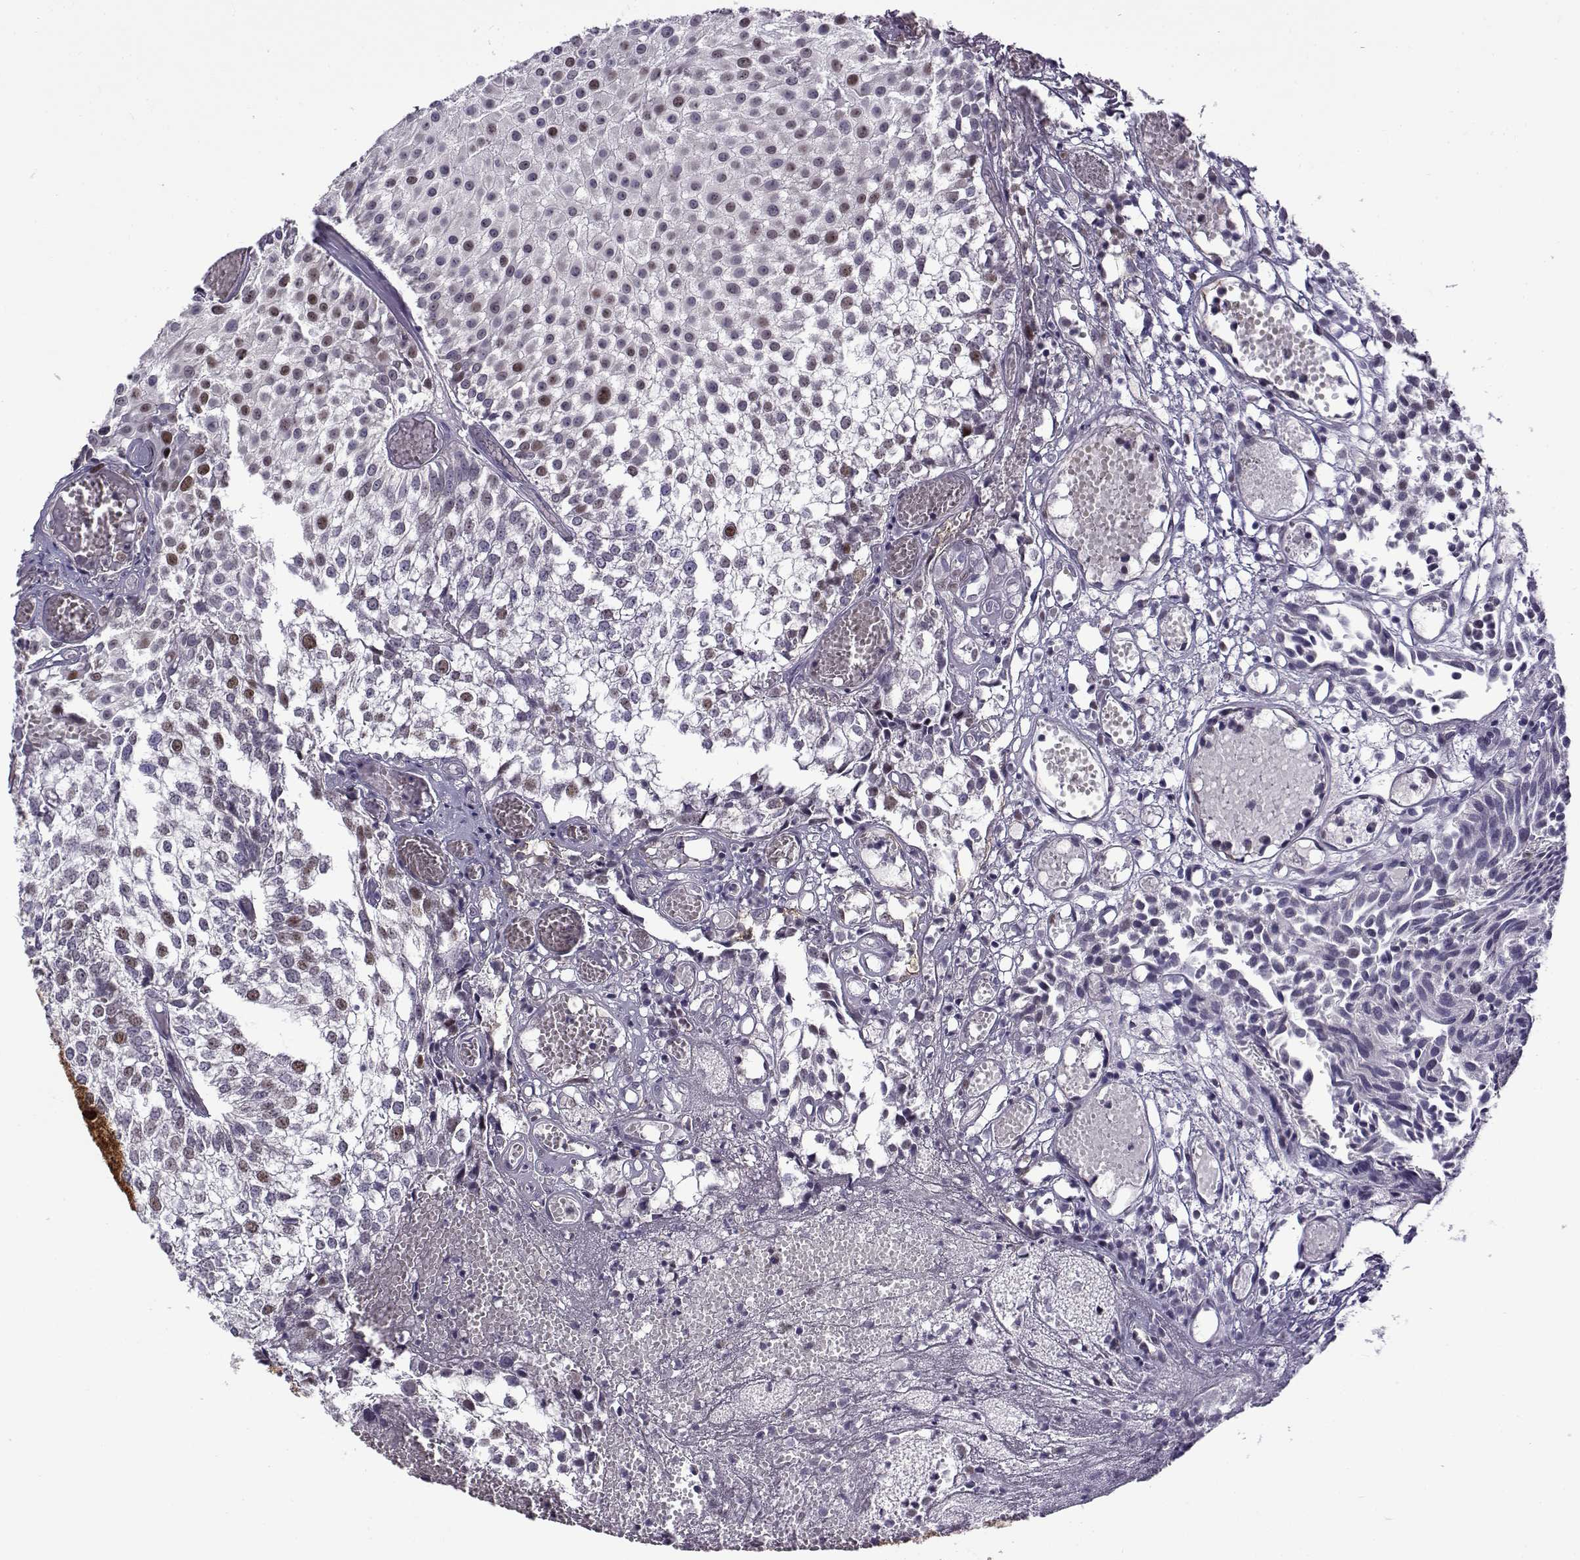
{"staining": {"intensity": "negative", "quantity": "none", "location": "none"}, "tissue": "urothelial cancer", "cell_type": "Tumor cells", "image_type": "cancer", "snomed": [{"axis": "morphology", "description": "Urothelial carcinoma, Low grade"}, {"axis": "topography", "description": "Urinary bladder"}], "caption": "There is no significant expression in tumor cells of urothelial cancer. (Brightfield microscopy of DAB immunohistochemistry (IHC) at high magnification).", "gene": "BACH1", "patient": {"sex": "male", "age": 79}}